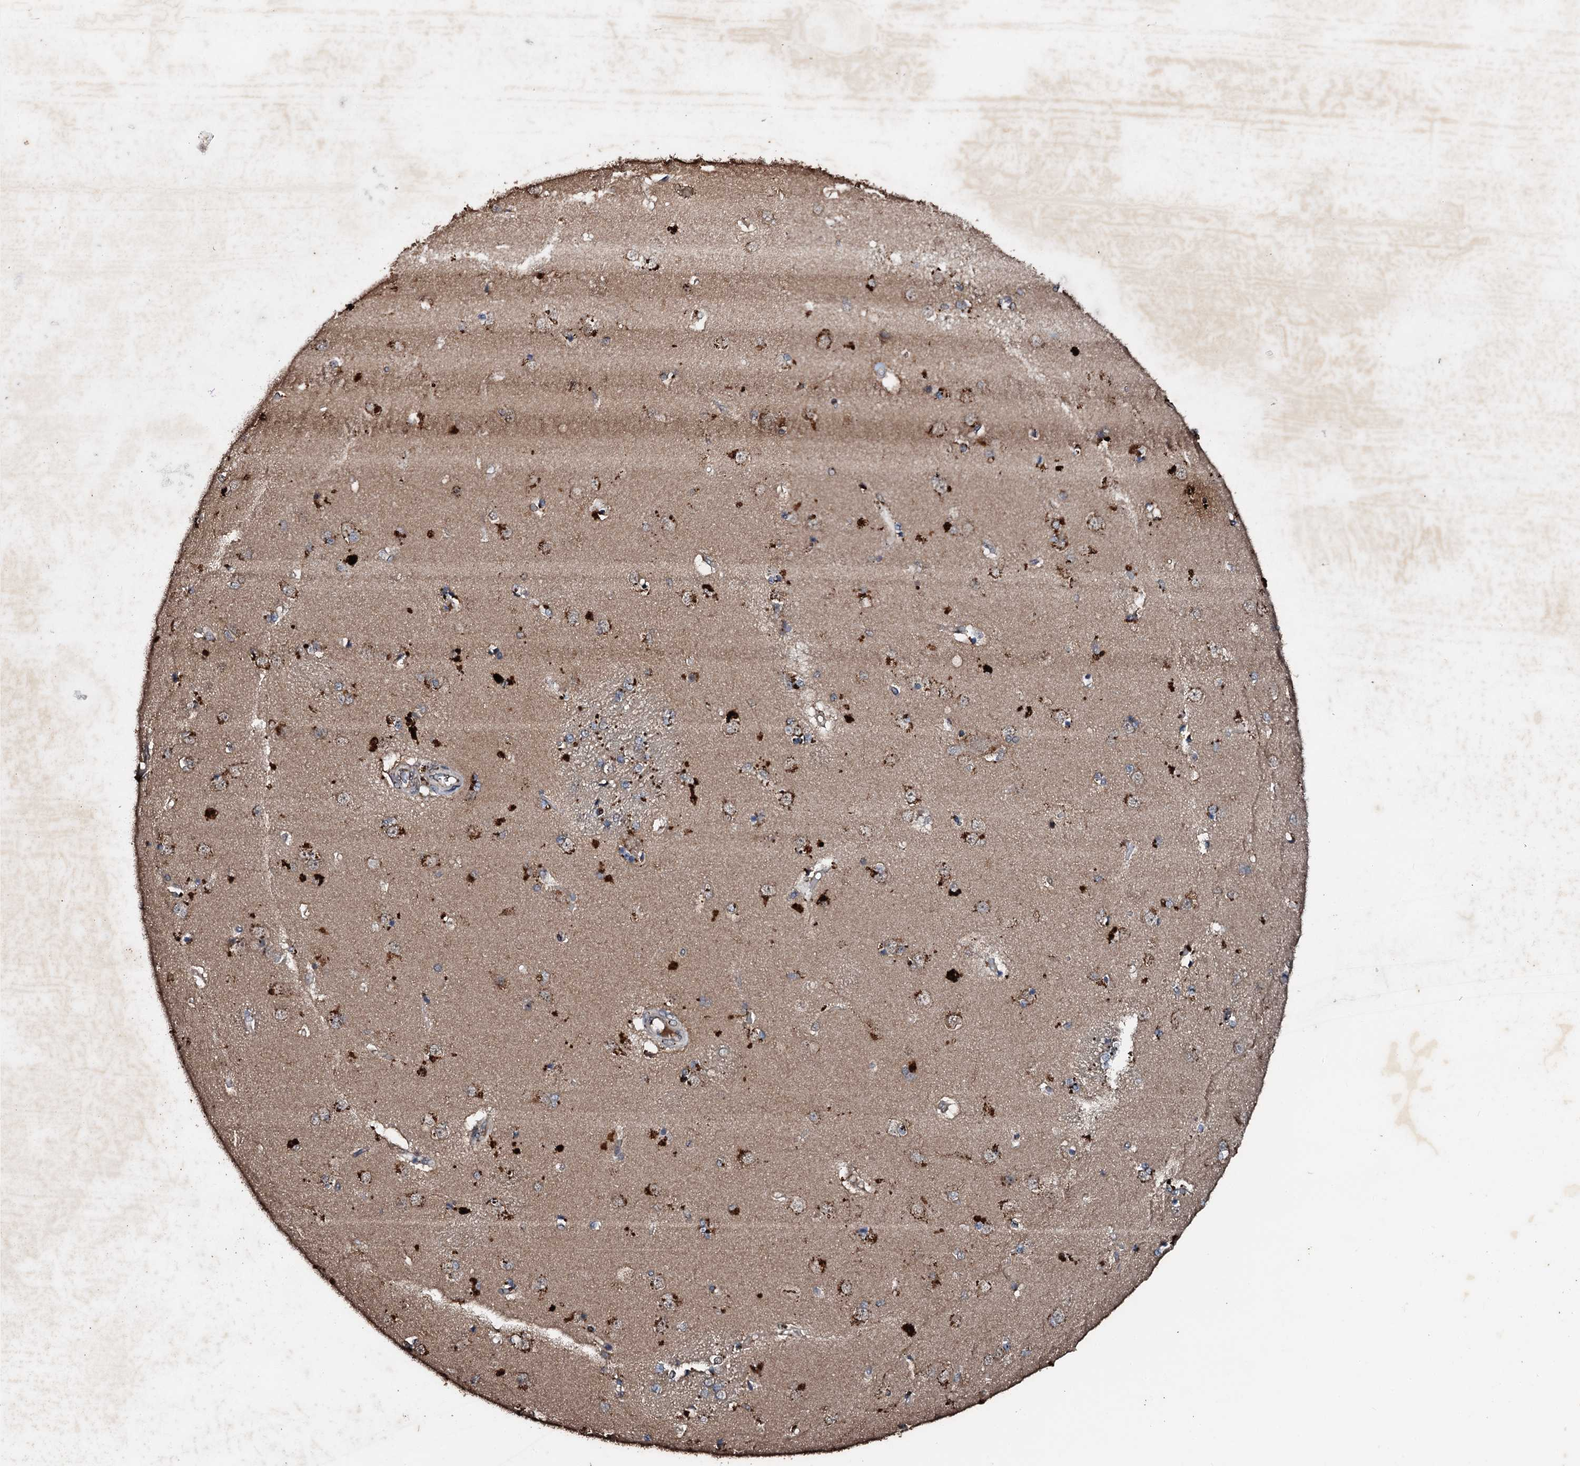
{"staining": {"intensity": "strong", "quantity": "25%-75%", "location": "cytoplasmic/membranous"}, "tissue": "caudate", "cell_type": "Glial cells", "image_type": "normal", "snomed": [{"axis": "morphology", "description": "Normal tissue, NOS"}, {"axis": "topography", "description": "Lateral ventricle wall"}], "caption": "A high amount of strong cytoplasmic/membranous positivity is identified in about 25%-75% of glial cells in normal caudate. (DAB (3,3'-diaminobenzidine) IHC, brown staining for protein, blue staining for nuclei).", "gene": "ADAMTS10", "patient": {"sex": "male", "age": 37}}